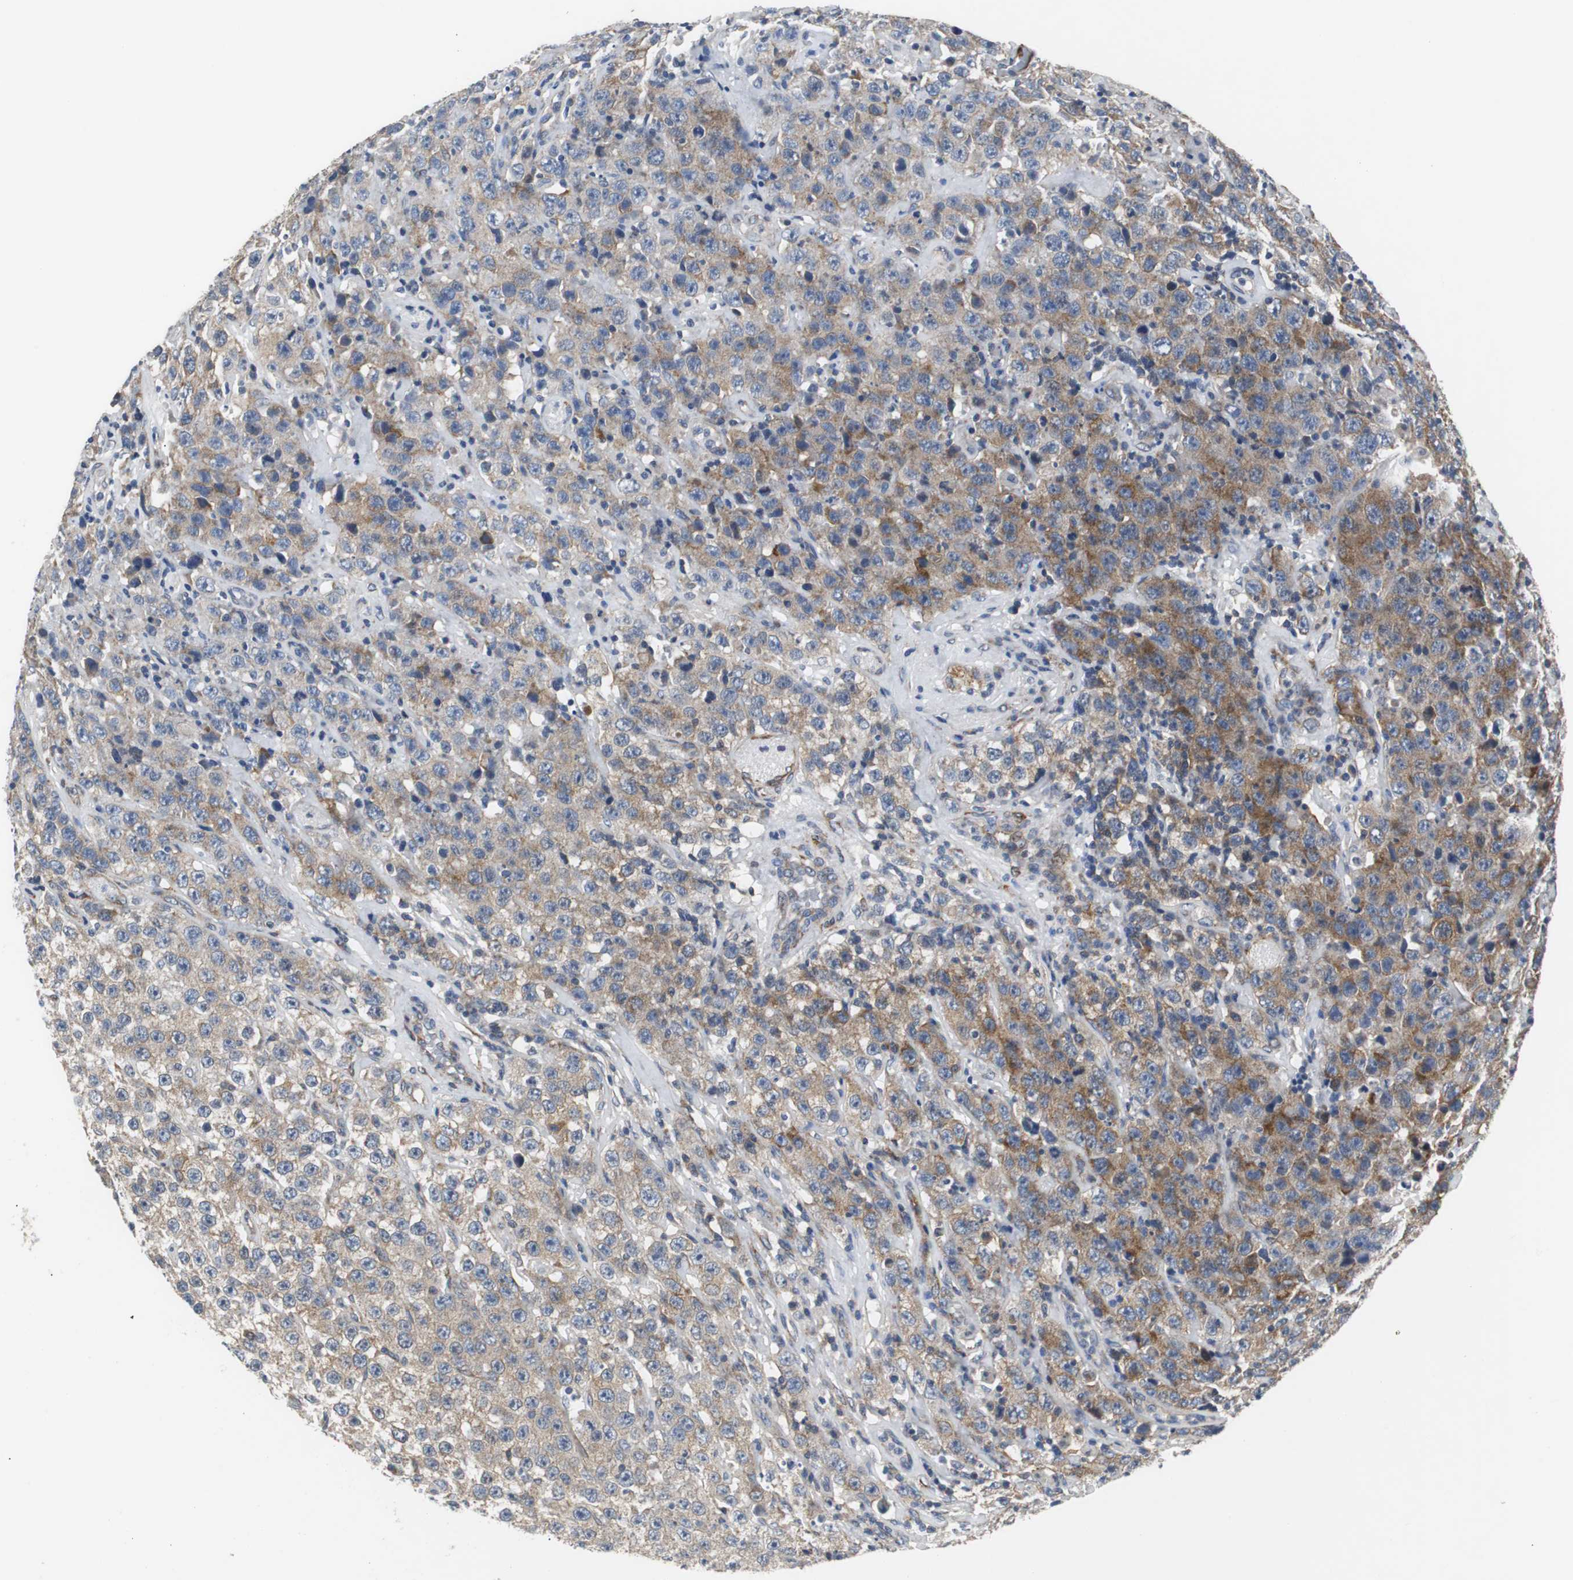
{"staining": {"intensity": "moderate", "quantity": ">75%", "location": "cytoplasmic/membranous"}, "tissue": "testis cancer", "cell_type": "Tumor cells", "image_type": "cancer", "snomed": [{"axis": "morphology", "description": "Seminoma, NOS"}, {"axis": "topography", "description": "Testis"}], "caption": "Immunohistochemistry (IHC) of human testis cancer displays medium levels of moderate cytoplasmic/membranous staining in approximately >75% of tumor cells. The staining is performed using DAB brown chromogen to label protein expression. The nuclei are counter-stained blue using hematoxylin.", "gene": "ISCU", "patient": {"sex": "male", "age": 52}}